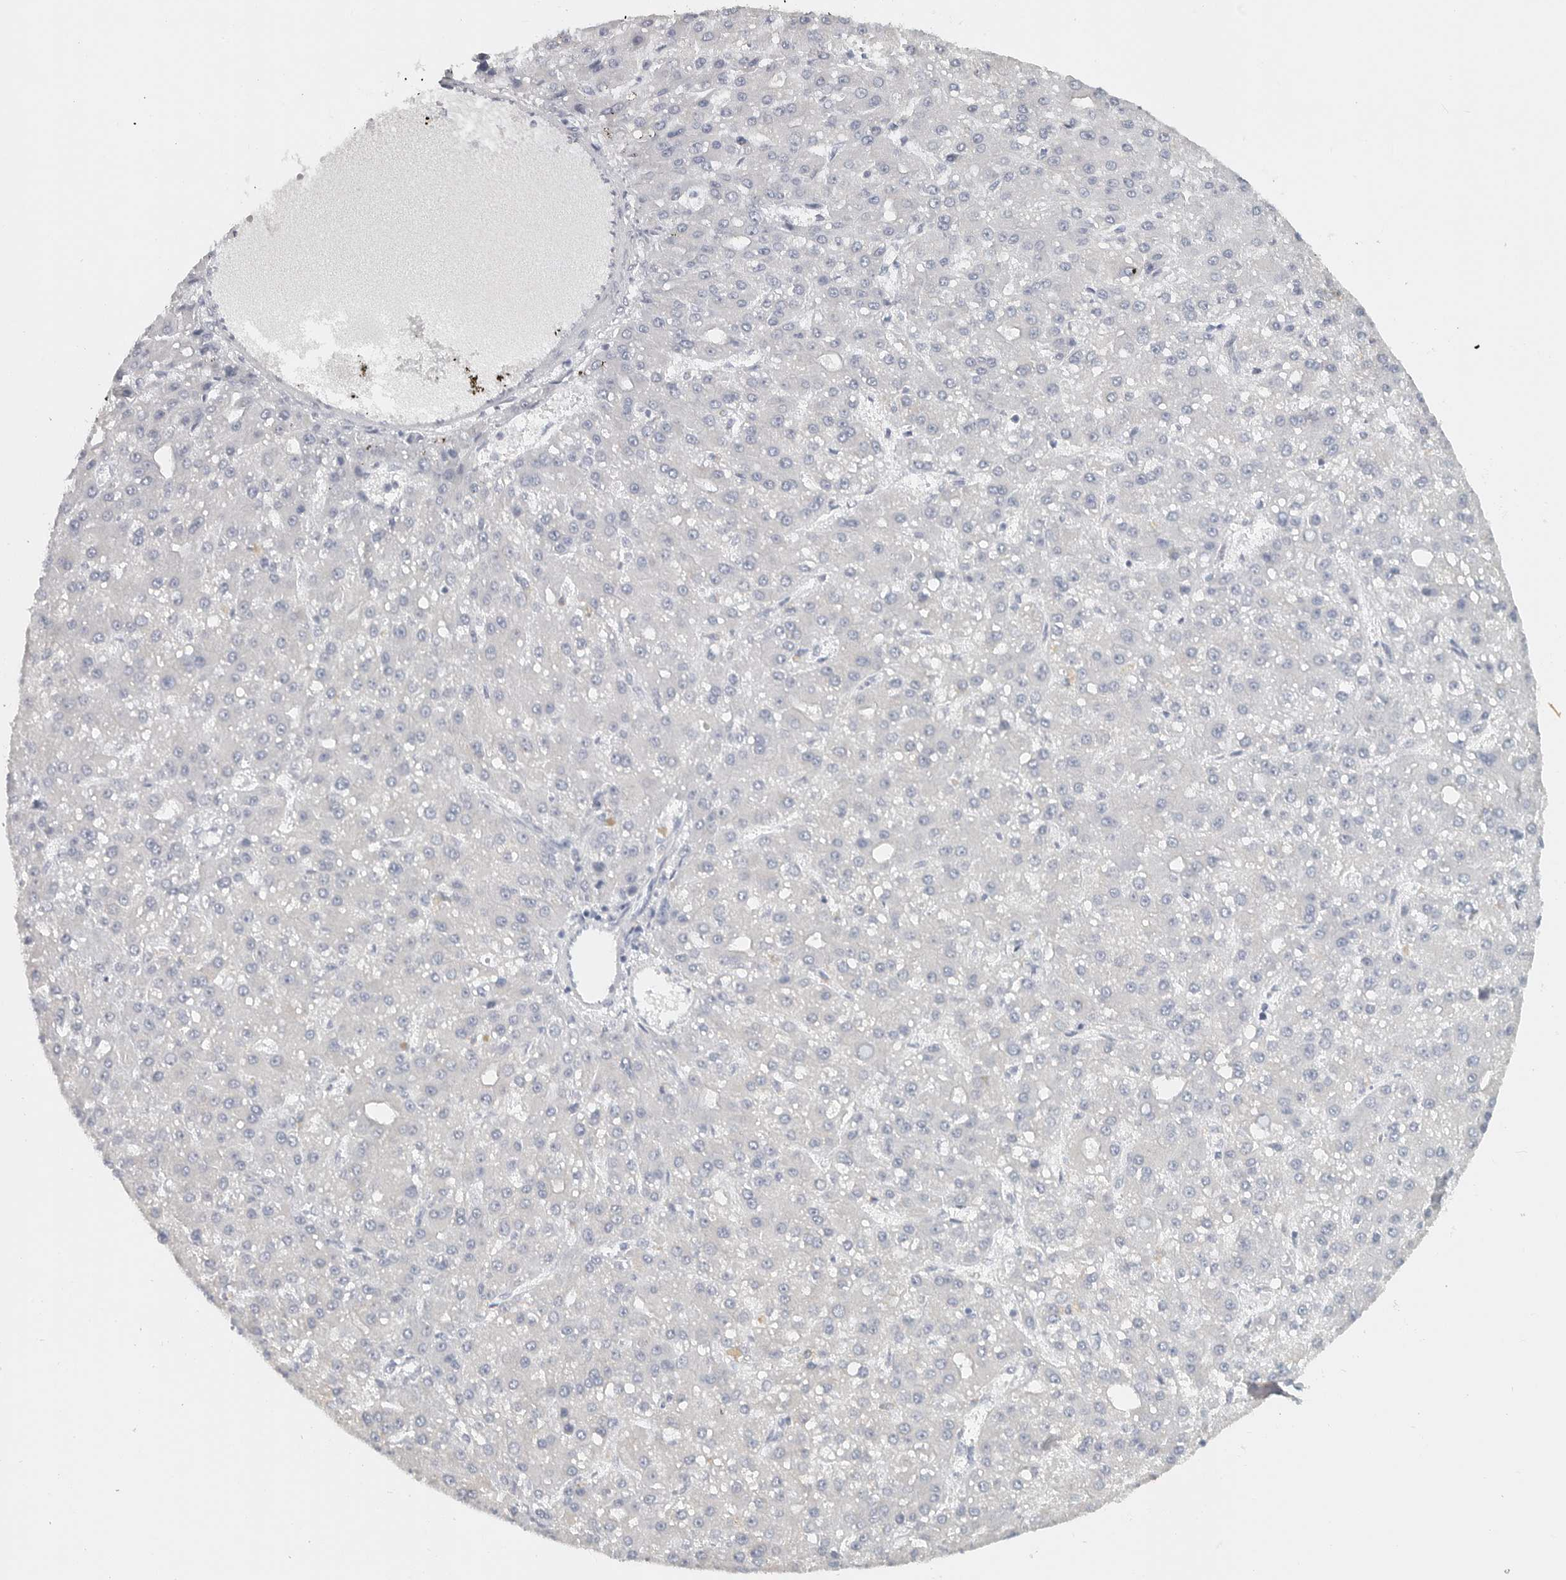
{"staining": {"intensity": "negative", "quantity": "none", "location": "none"}, "tissue": "liver cancer", "cell_type": "Tumor cells", "image_type": "cancer", "snomed": [{"axis": "morphology", "description": "Carcinoma, Hepatocellular, NOS"}, {"axis": "topography", "description": "Liver"}], "caption": "This is an immunohistochemistry photomicrograph of human liver cancer (hepatocellular carcinoma). There is no positivity in tumor cells.", "gene": "PAM", "patient": {"sex": "male", "age": 67}}